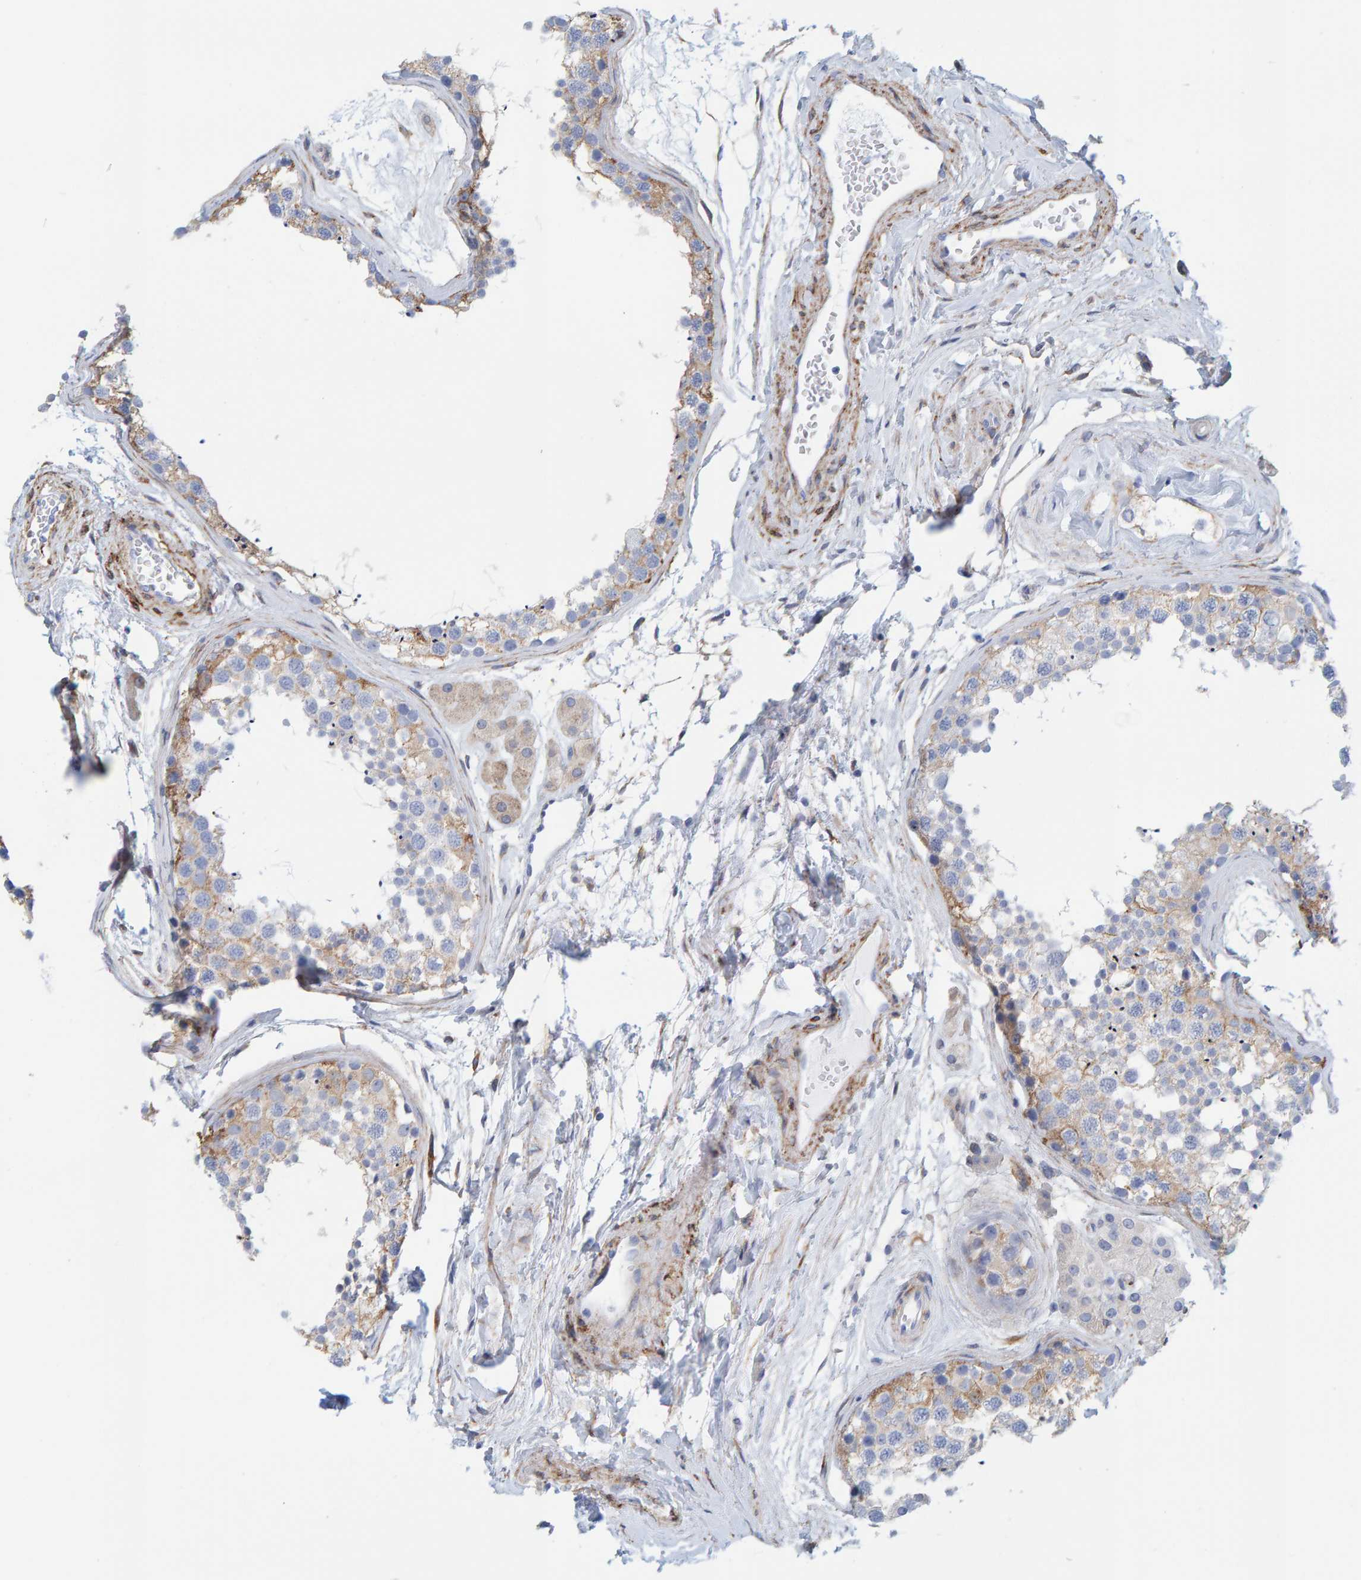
{"staining": {"intensity": "moderate", "quantity": "25%-75%", "location": "cytoplasmic/membranous"}, "tissue": "testis", "cell_type": "Cells in seminiferous ducts", "image_type": "normal", "snomed": [{"axis": "morphology", "description": "Normal tissue, NOS"}, {"axis": "topography", "description": "Testis"}], "caption": "Testis stained with DAB immunohistochemistry (IHC) demonstrates medium levels of moderate cytoplasmic/membranous positivity in approximately 25%-75% of cells in seminiferous ducts.", "gene": "MAP1B", "patient": {"sex": "male", "age": 56}}